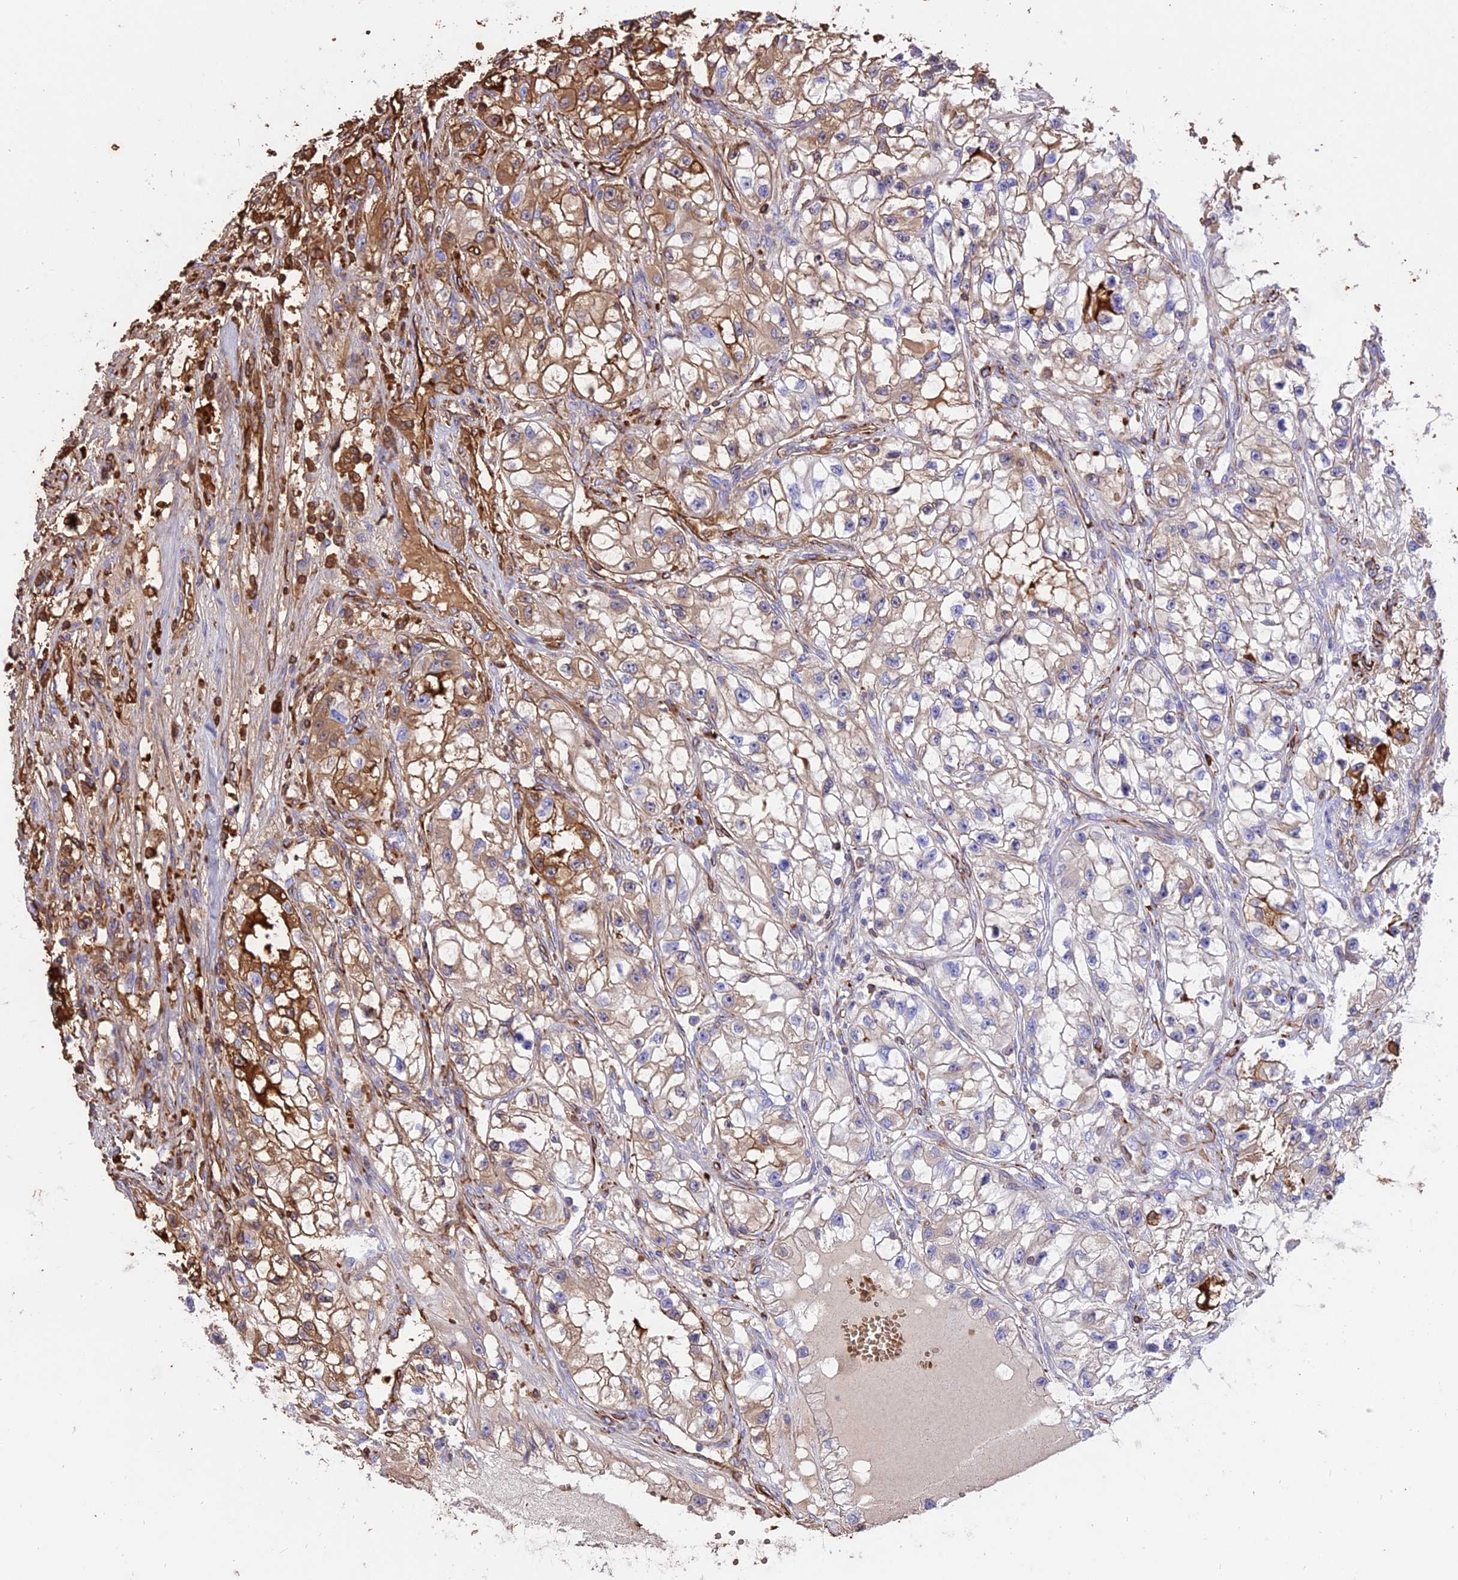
{"staining": {"intensity": "moderate", "quantity": "<25%", "location": "cytoplasmic/membranous"}, "tissue": "renal cancer", "cell_type": "Tumor cells", "image_type": "cancer", "snomed": [{"axis": "morphology", "description": "Adenocarcinoma, NOS"}, {"axis": "topography", "description": "Kidney"}], "caption": "Renal adenocarcinoma was stained to show a protein in brown. There is low levels of moderate cytoplasmic/membranous expression in about <25% of tumor cells.", "gene": "TTC4", "patient": {"sex": "female", "age": 57}}